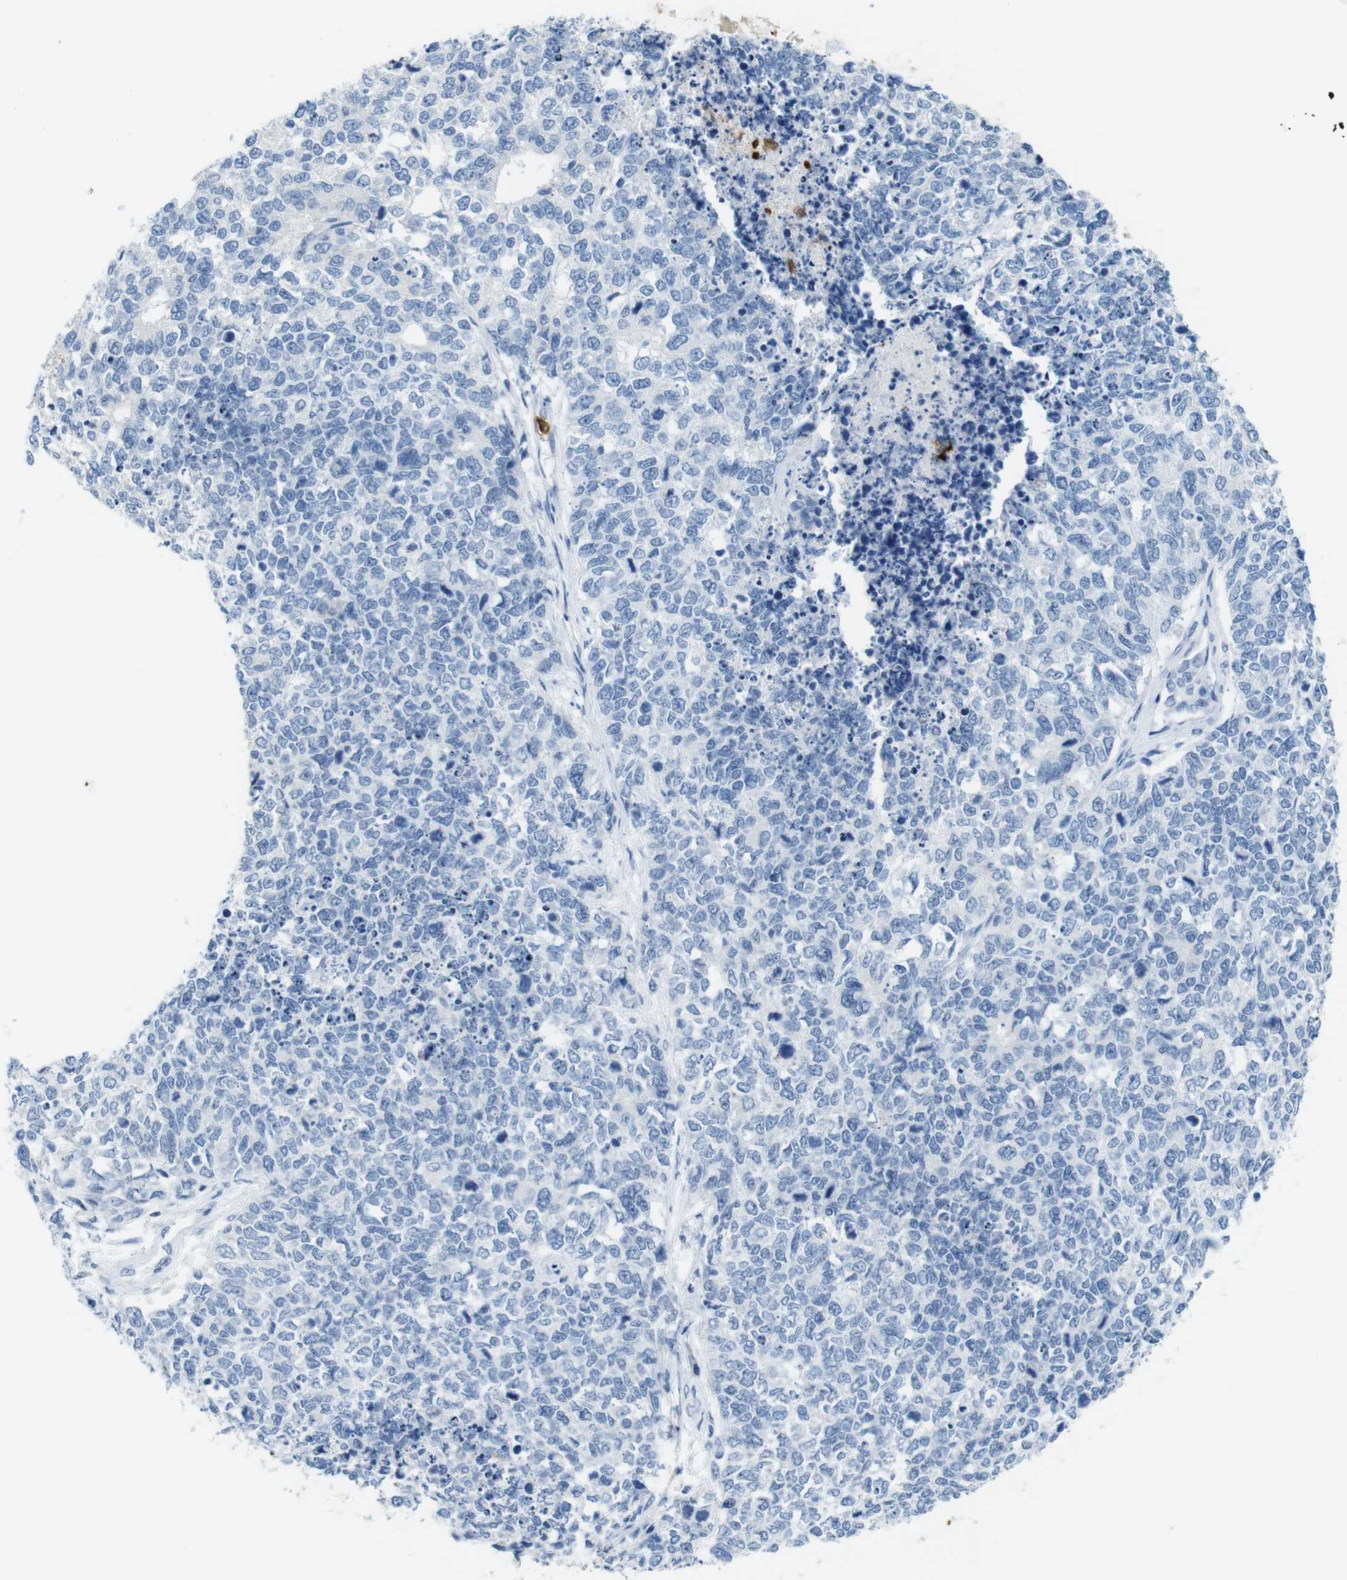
{"staining": {"intensity": "negative", "quantity": "none", "location": "none"}, "tissue": "cervical cancer", "cell_type": "Tumor cells", "image_type": "cancer", "snomed": [{"axis": "morphology", "description": "Squamous cell carcinoma, NOS"}, {"axis": "topography", "description": "Cervix"}], "caption": "A high-resolution photomicrograph shows immunohistochemistry (IHC) staining of squamous cell carcinoma (cervical), which shows no significant staining in tumor cells. The staining was performed using DAB (3,3'-diaminobenzidine) to visualize the protein expression in brown, while the nuclei were stained in blue with hematoxylin (Magnification: 20x).", "gene": "MCEMP1", "patient": {"sex": "female", "age": 63}}